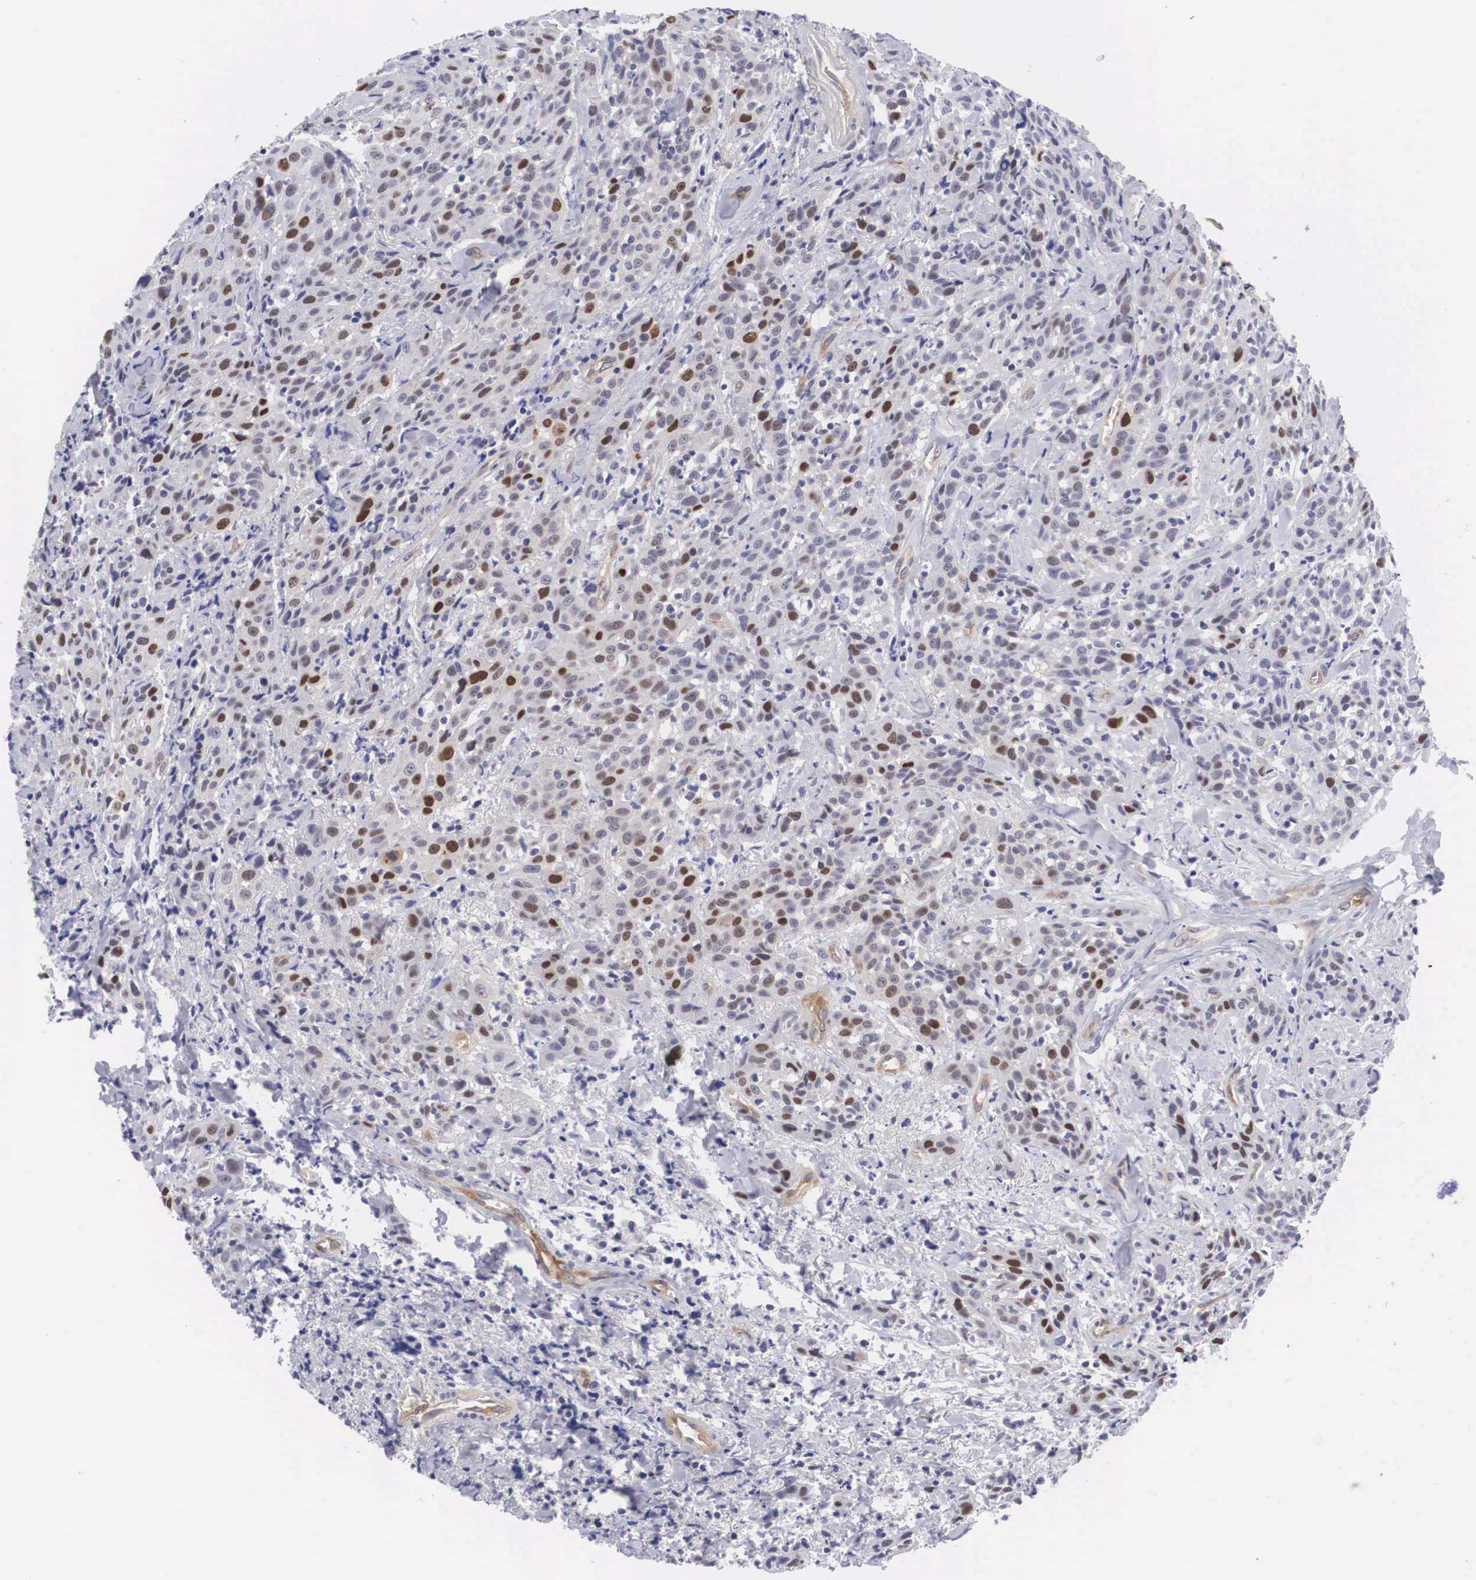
{"staining": {"intensity": "moderate", "quantity": "<25%", "location": "nuclear"}, "tissue": "head and neck cancer", "cell_type": "Tumor cells", "image_type": "cancer", "snomed": [{"axis": "morphology", "description": "Squamous cell carcinoma, NOS"}, {"axis": "topography", "description": "Oral tissue"}, {"axis": "topography", "description": "Head-Neck"}], "caption": "A high-resolution histopathology image shows immunohistochemistry (IHC) staining of squamous cell carcinoma (head and neck), which reveals moderate nuclear positivity in approximately <25% of tumor cells.", "gene": "MAST4", "patient": {"sex": "female", "age": 82}}